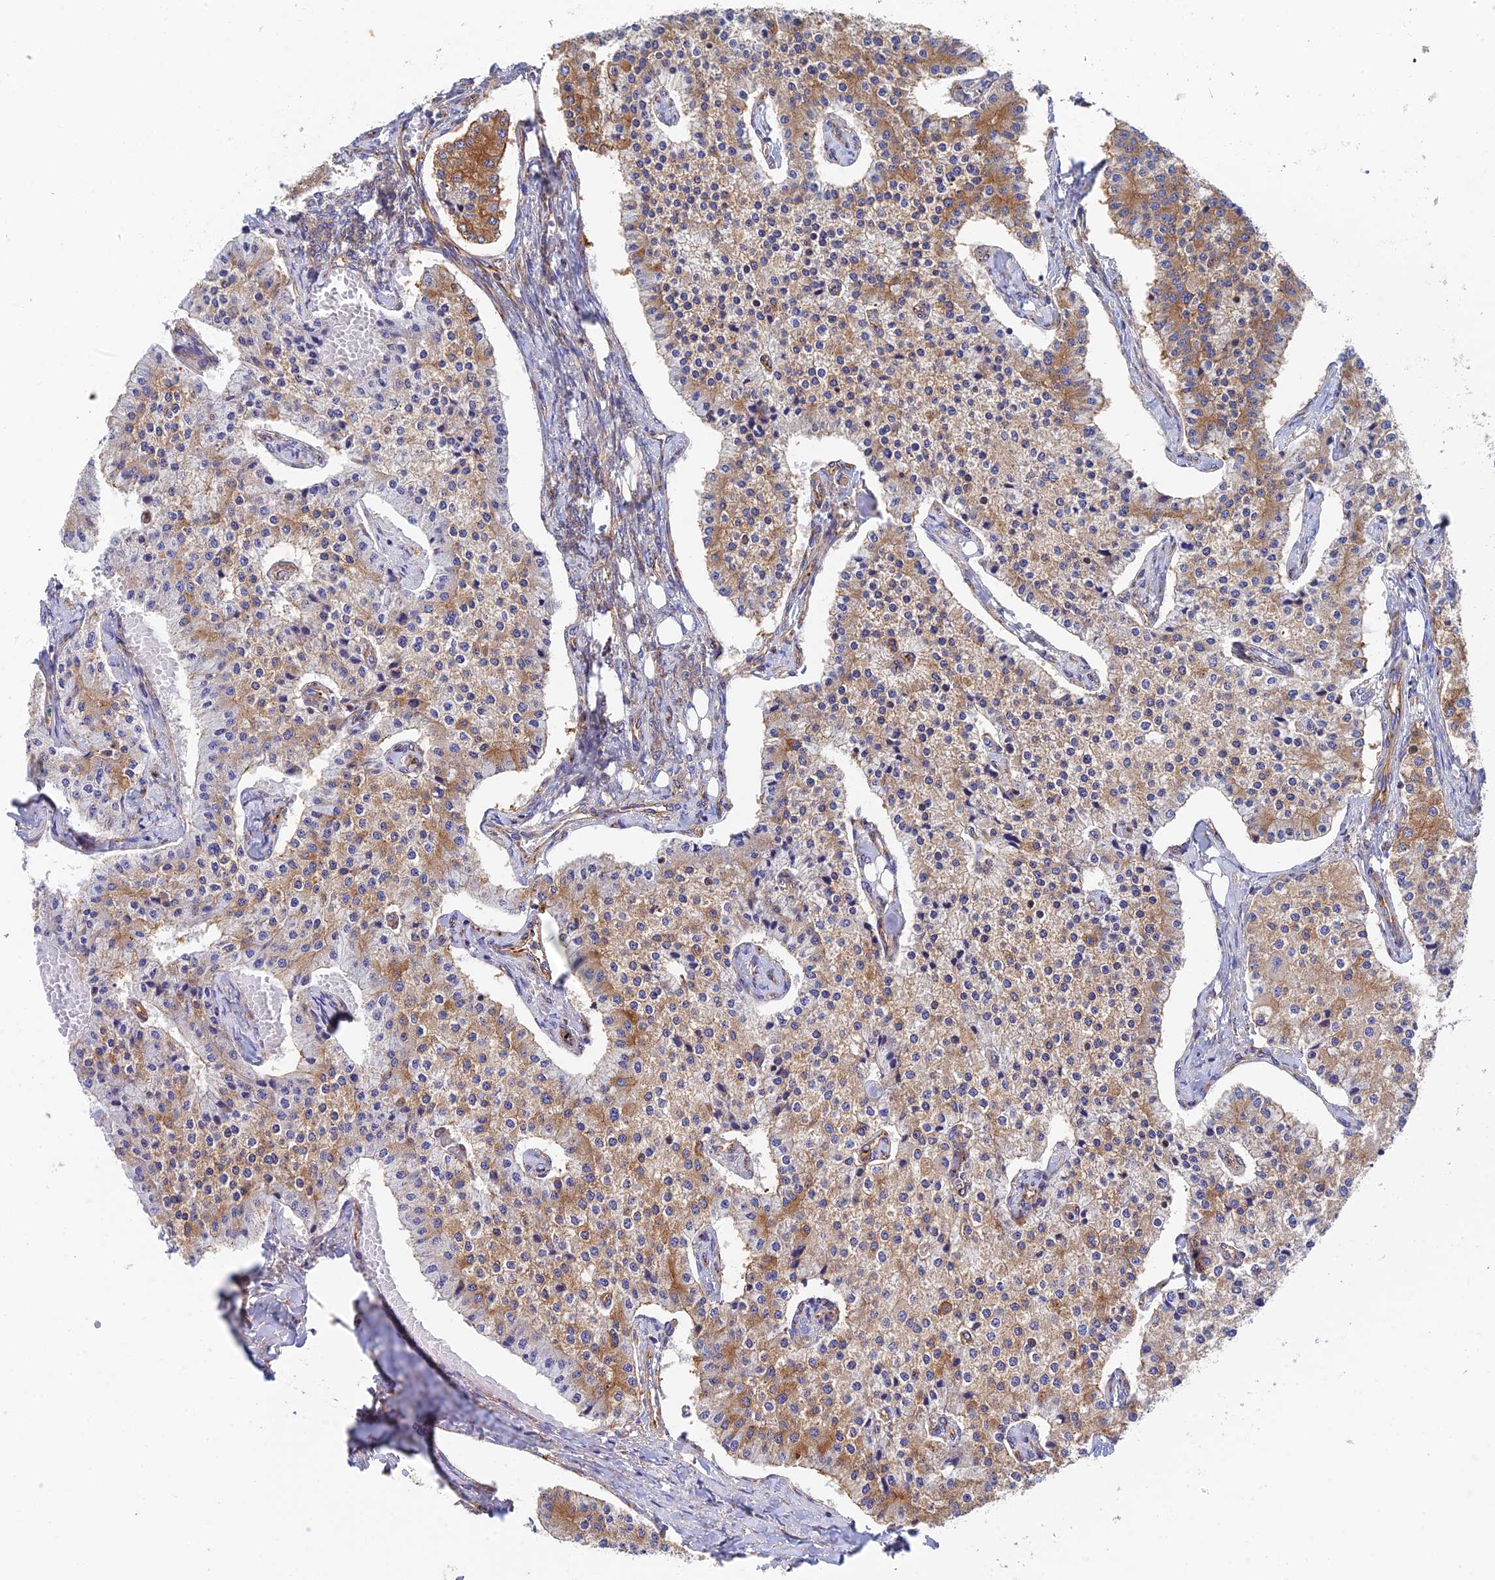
{"staining": {"intensity": "moderate", "quantity": "25%-75%", "location": "cytoplasmic/membranous"}, "tissue": "carcinoid", "cell_type": "Tumor cells", "image_type": "cancer", "snomed": [{"axis": "morphology", "description": "Carcinoid, malignant, NOS"}, {"axis": "topography", "description": "Colon"}], "caption": "Immunohistochemical staining of human malignant carcinoid reveals moderate cytoplasmic/membranous protein positivity in about 25%-75% of tumor cells.", "gene": "DCTN2", "patient": {"sex": "female", "age": 52}}